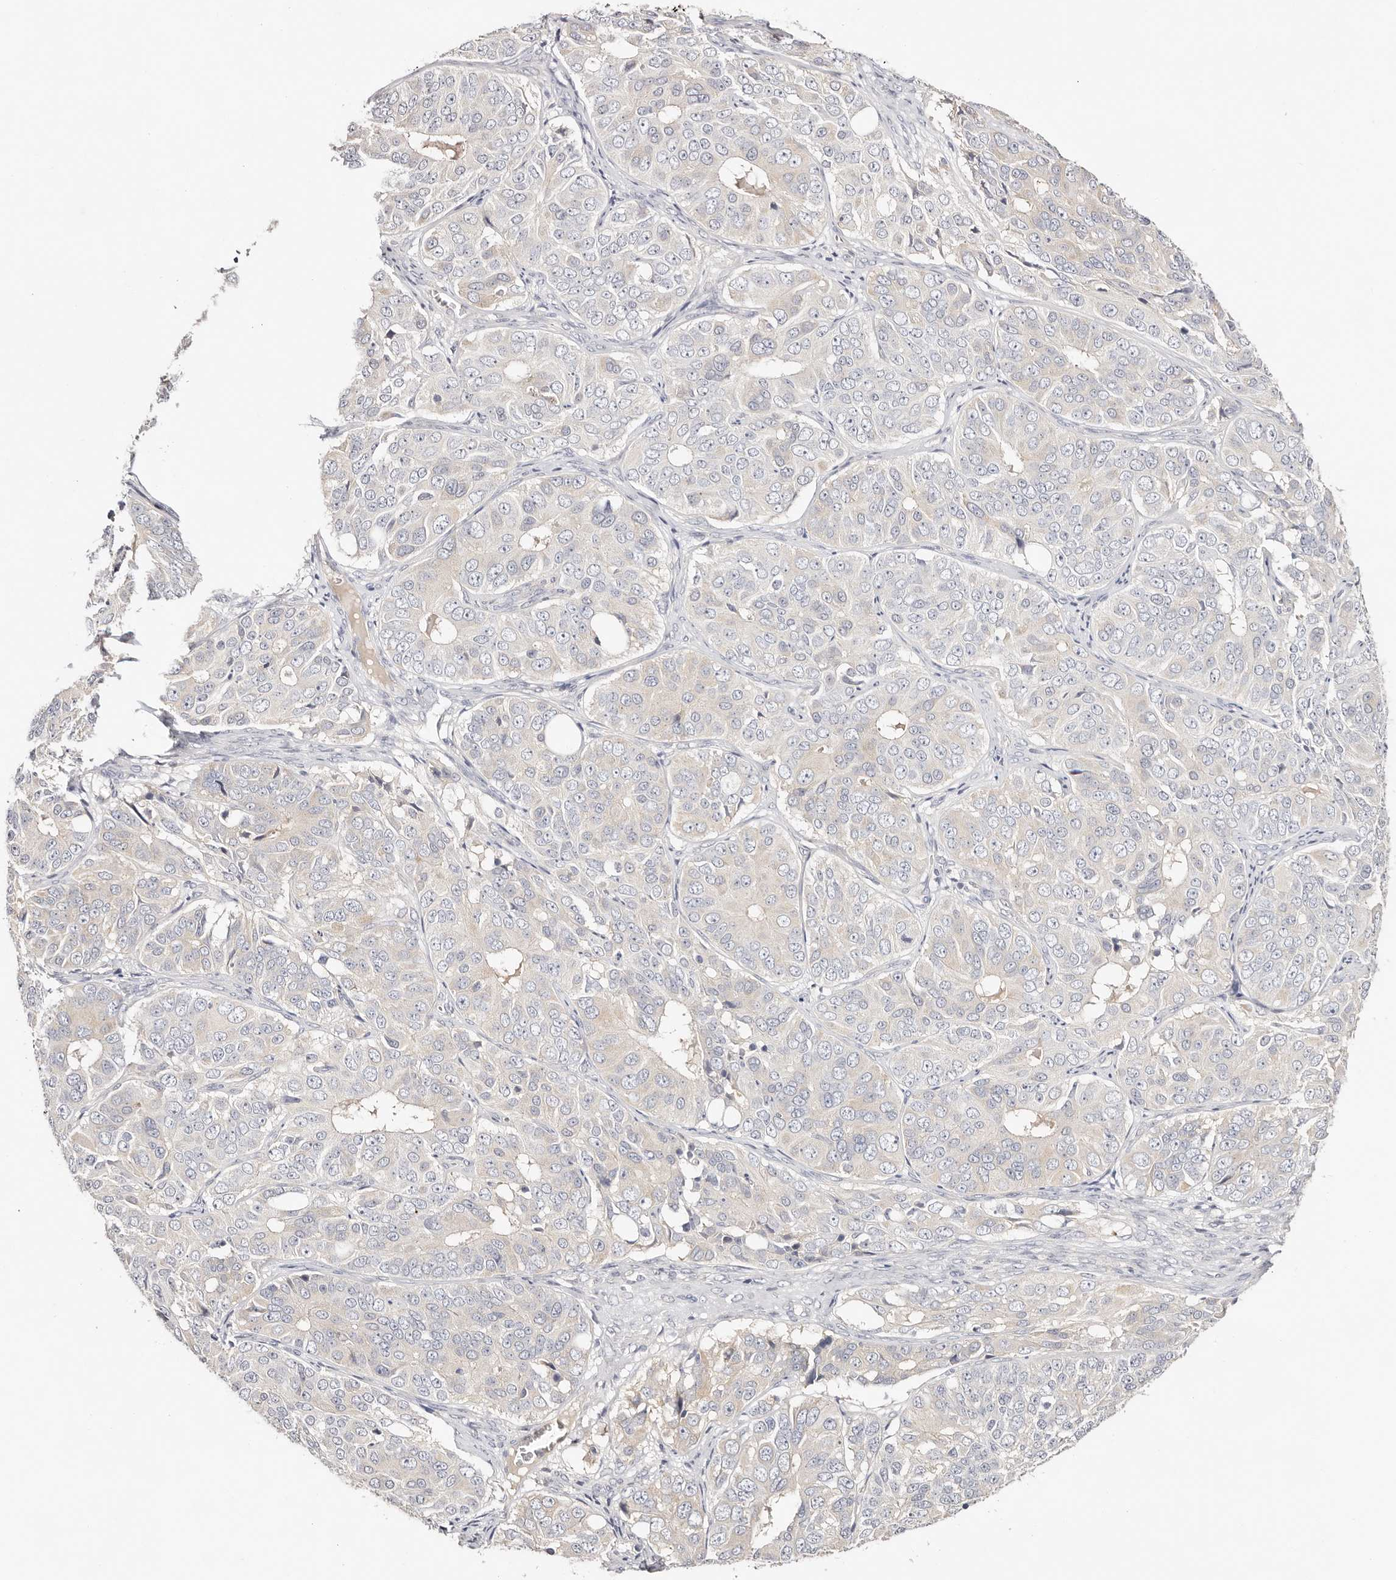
{"staining": {"intensity": "negative", "quantity": "none", "location": "none"}, "tissue": "ovarian cancer", "cell_type": "Tumor cells", "image_type": "cancer", "snomed": [{"axis": "morphology", "description": "Carcinoma, endometroid"}, {"axis": "topography", "description": "Ovary"}], "caption": "This is a image of IHC staining of ovarian cancer (endometroid carcinoma), which shows no staining in tumor cells. The staining is performed using DAB (3,3'-diaminobenzidine) brown chromogen with nuclei counter-stained in using hematoxylin.", "gene": "DNASE1", "patient": {"sex": "female", "age": 51}}